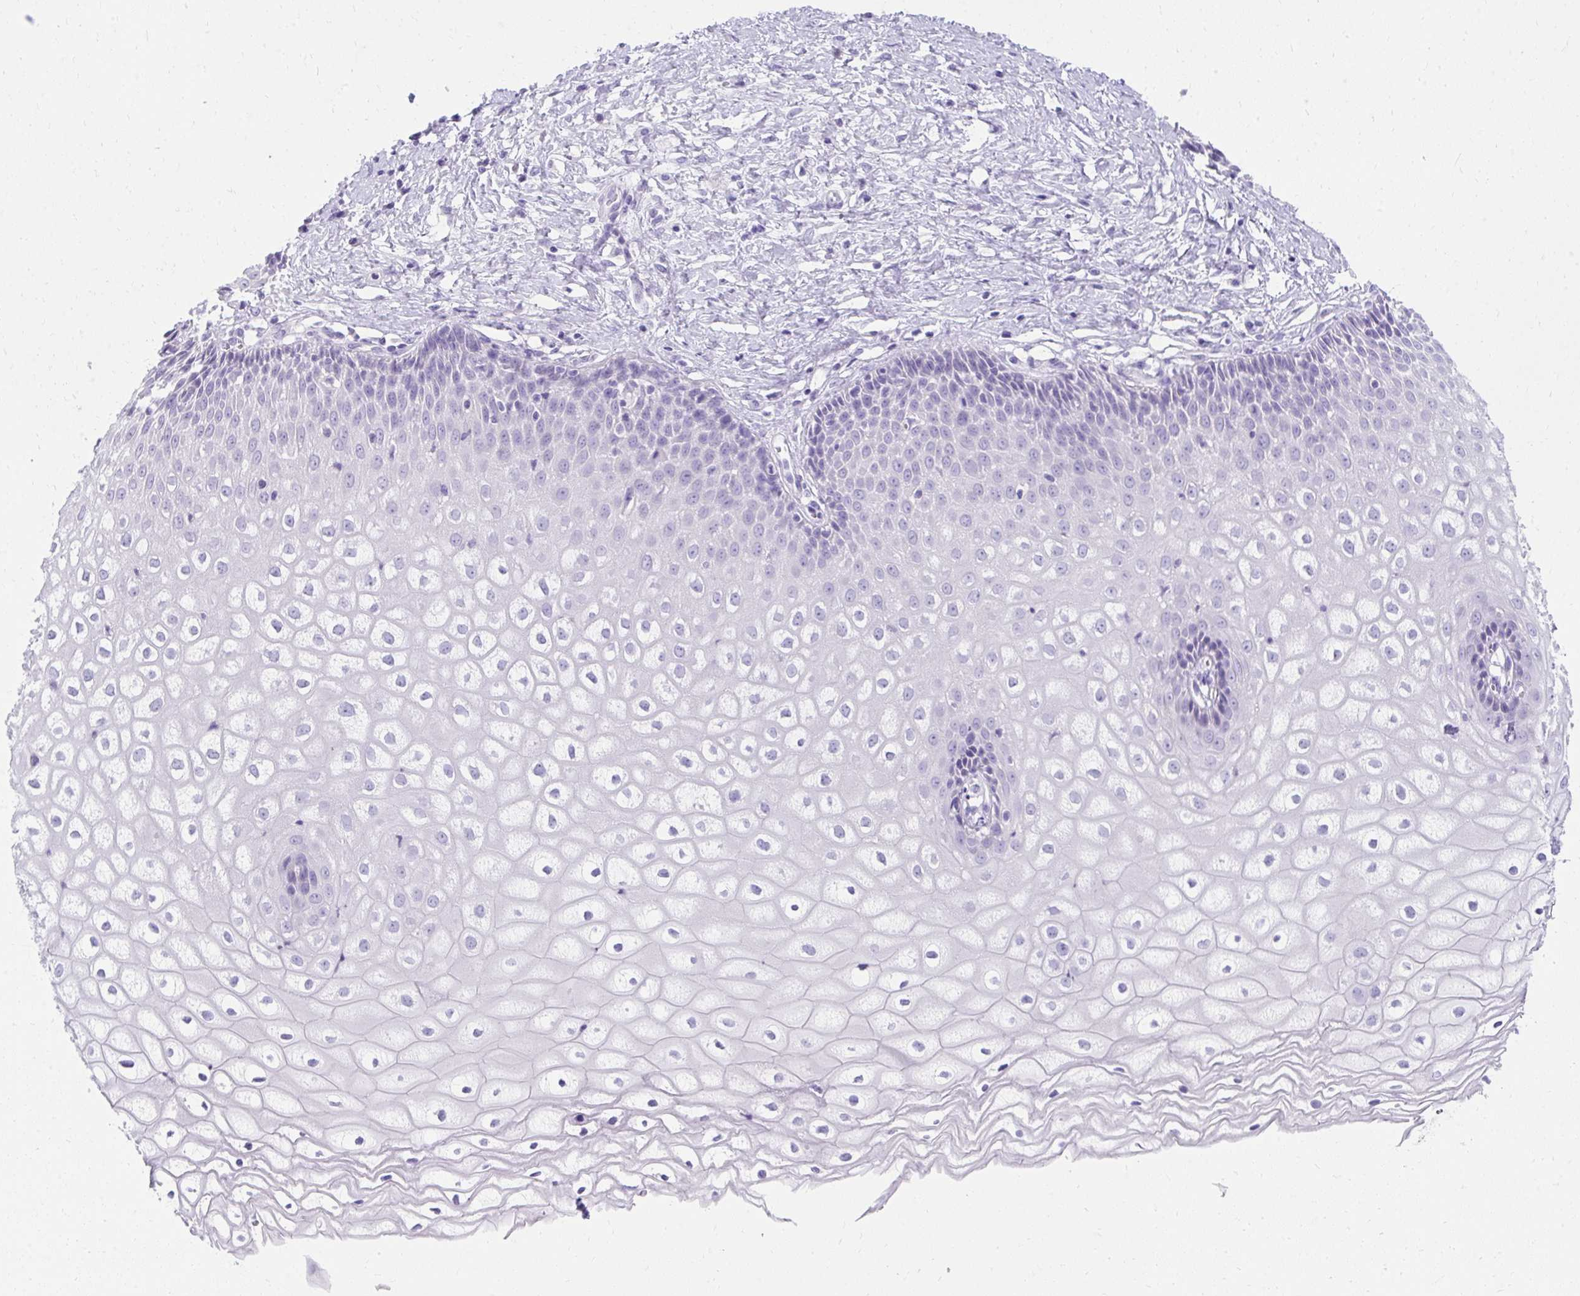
{"staining": {"intensity": "negative", "quantity": "none", "location": "none"}, "tissue": "cervix", "cell_type": "Glandular cells", "image_type": "normal", "snomed": [{"axis": "morphology", "description": "Normal tissue, NOS"}, {"axis": "topography", "description": "Cervix"}], "caption": "Unremarkable cervix was stained to show a protein in brown. There is no significant expression in glandular cells. Brightfield microscopy of immunohistochemistry stained with DAB (3,3'-diaminobenzidine) (brown) and hematoxylin (blue), captured at high magnification.", "gene": "SEC14L3", "patient": {"sex": "female", "age": 36}}